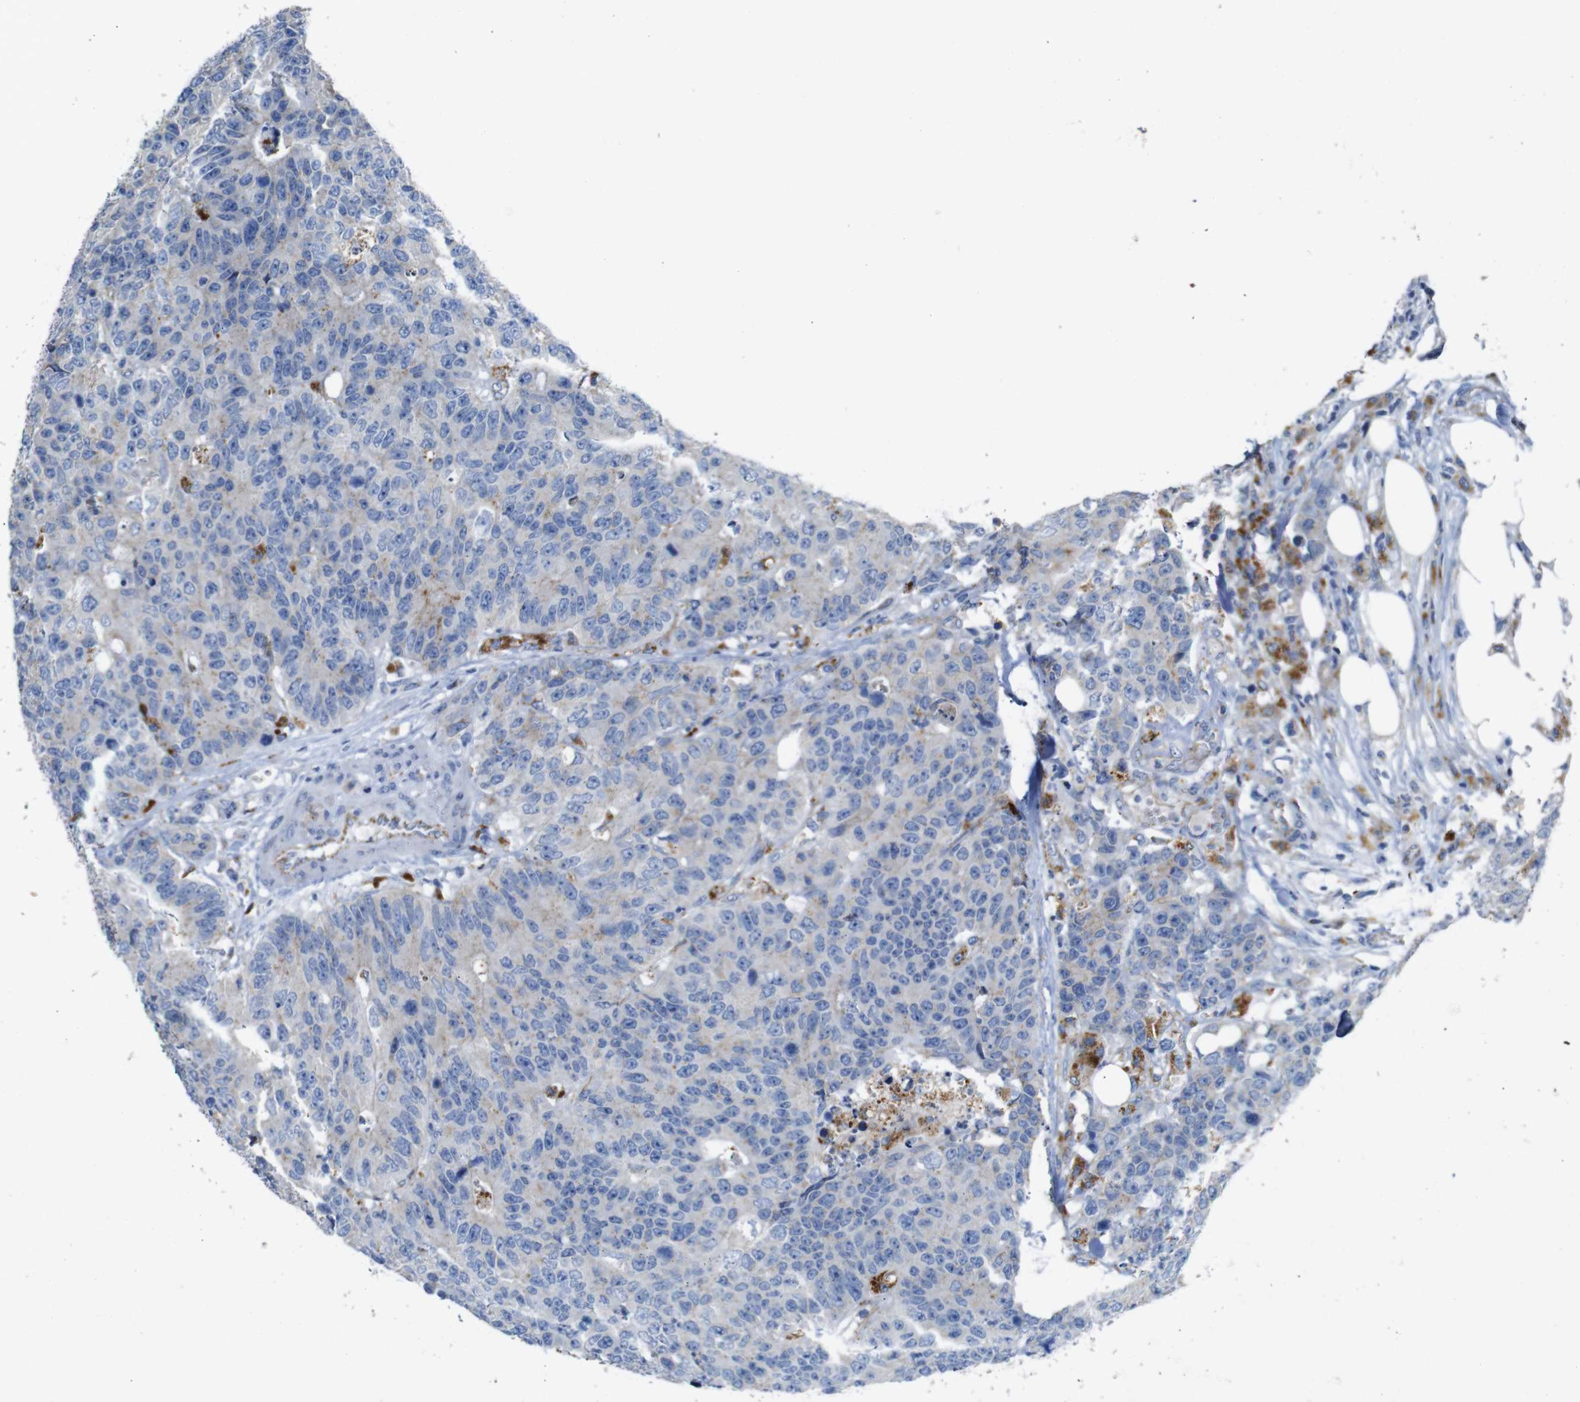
{"staining": {"intensity": "moderate", "quantity": "<25%", "location": "cytoplasmic/membranous"}, "tissue": "colorectal cancer", "cell_type": "Tumor cells", "image_type": "cancer", "snomed": [{"axis": "morphology", "description": "Adenocarcinoma, NOS"}, {"axis": "topography", "description": "Colon"}], "caption": "Protein expression analysis of colorectal adenocarcinoma demonstrates moderate cytoplasmic/membranous staining in about <25% of tumor cells.", "gene": "NHLRC3", "patient": {"sex": "female", "age": 86}}